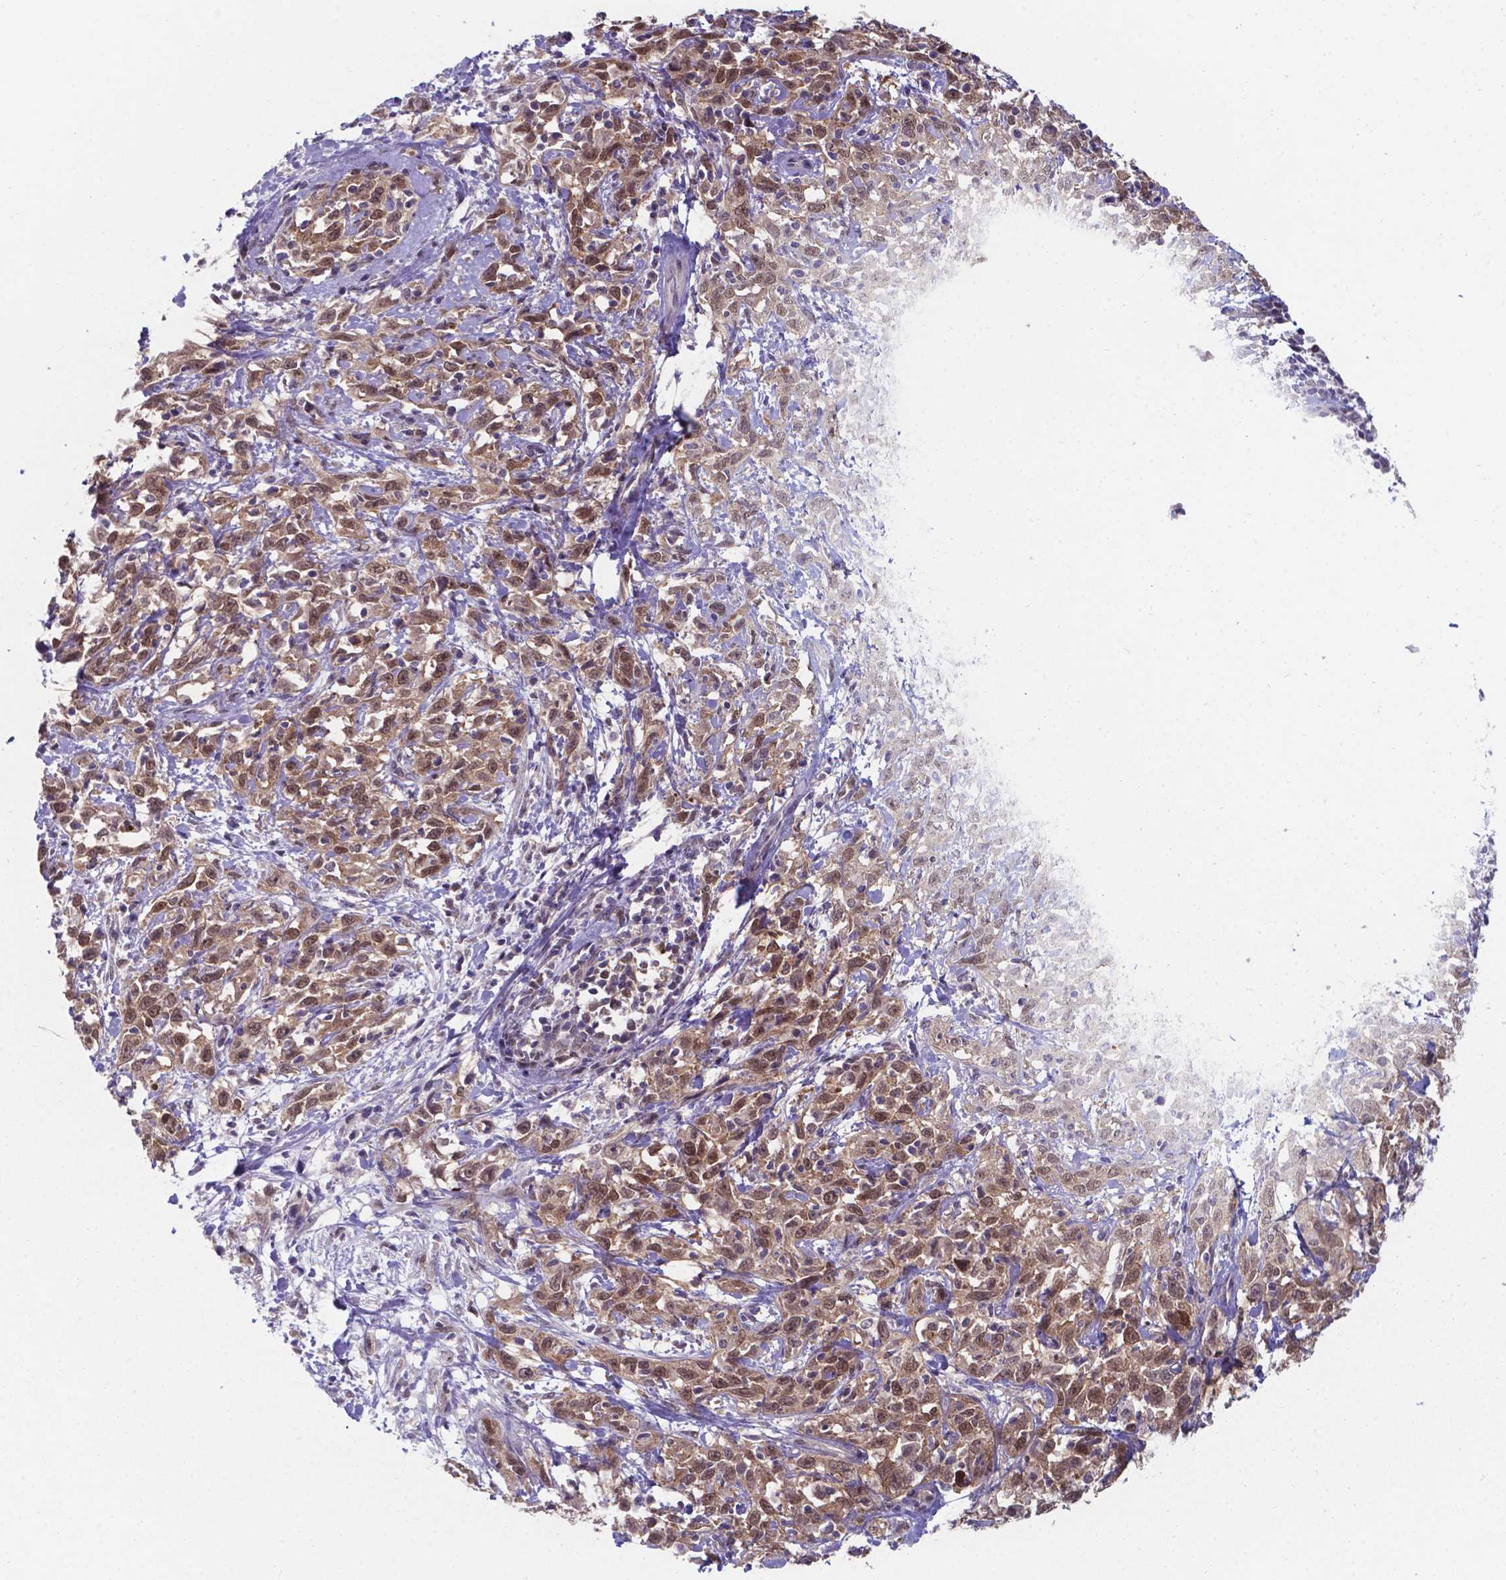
{"staining": {"intensity": "moderate", "quantity": ">75%", "location": "nuclear"}, "tissue": "cervical cancer", "cell_type": "Tumor cells", "image_type": "cancer", "snomed": [{"axis": "morphology", "description": "Adenocarcinoma, NOS"}, {"axis": "topography", "description": "Cervix"}], "caption": "This is an image of immunohistochemistry staining of cervical cancer (adenocarcinoma), which shows moderate staining in the nuclear of tumor cells.", "gene": "UBE2E2", "patient": {"sex": "female", "age": 40}}